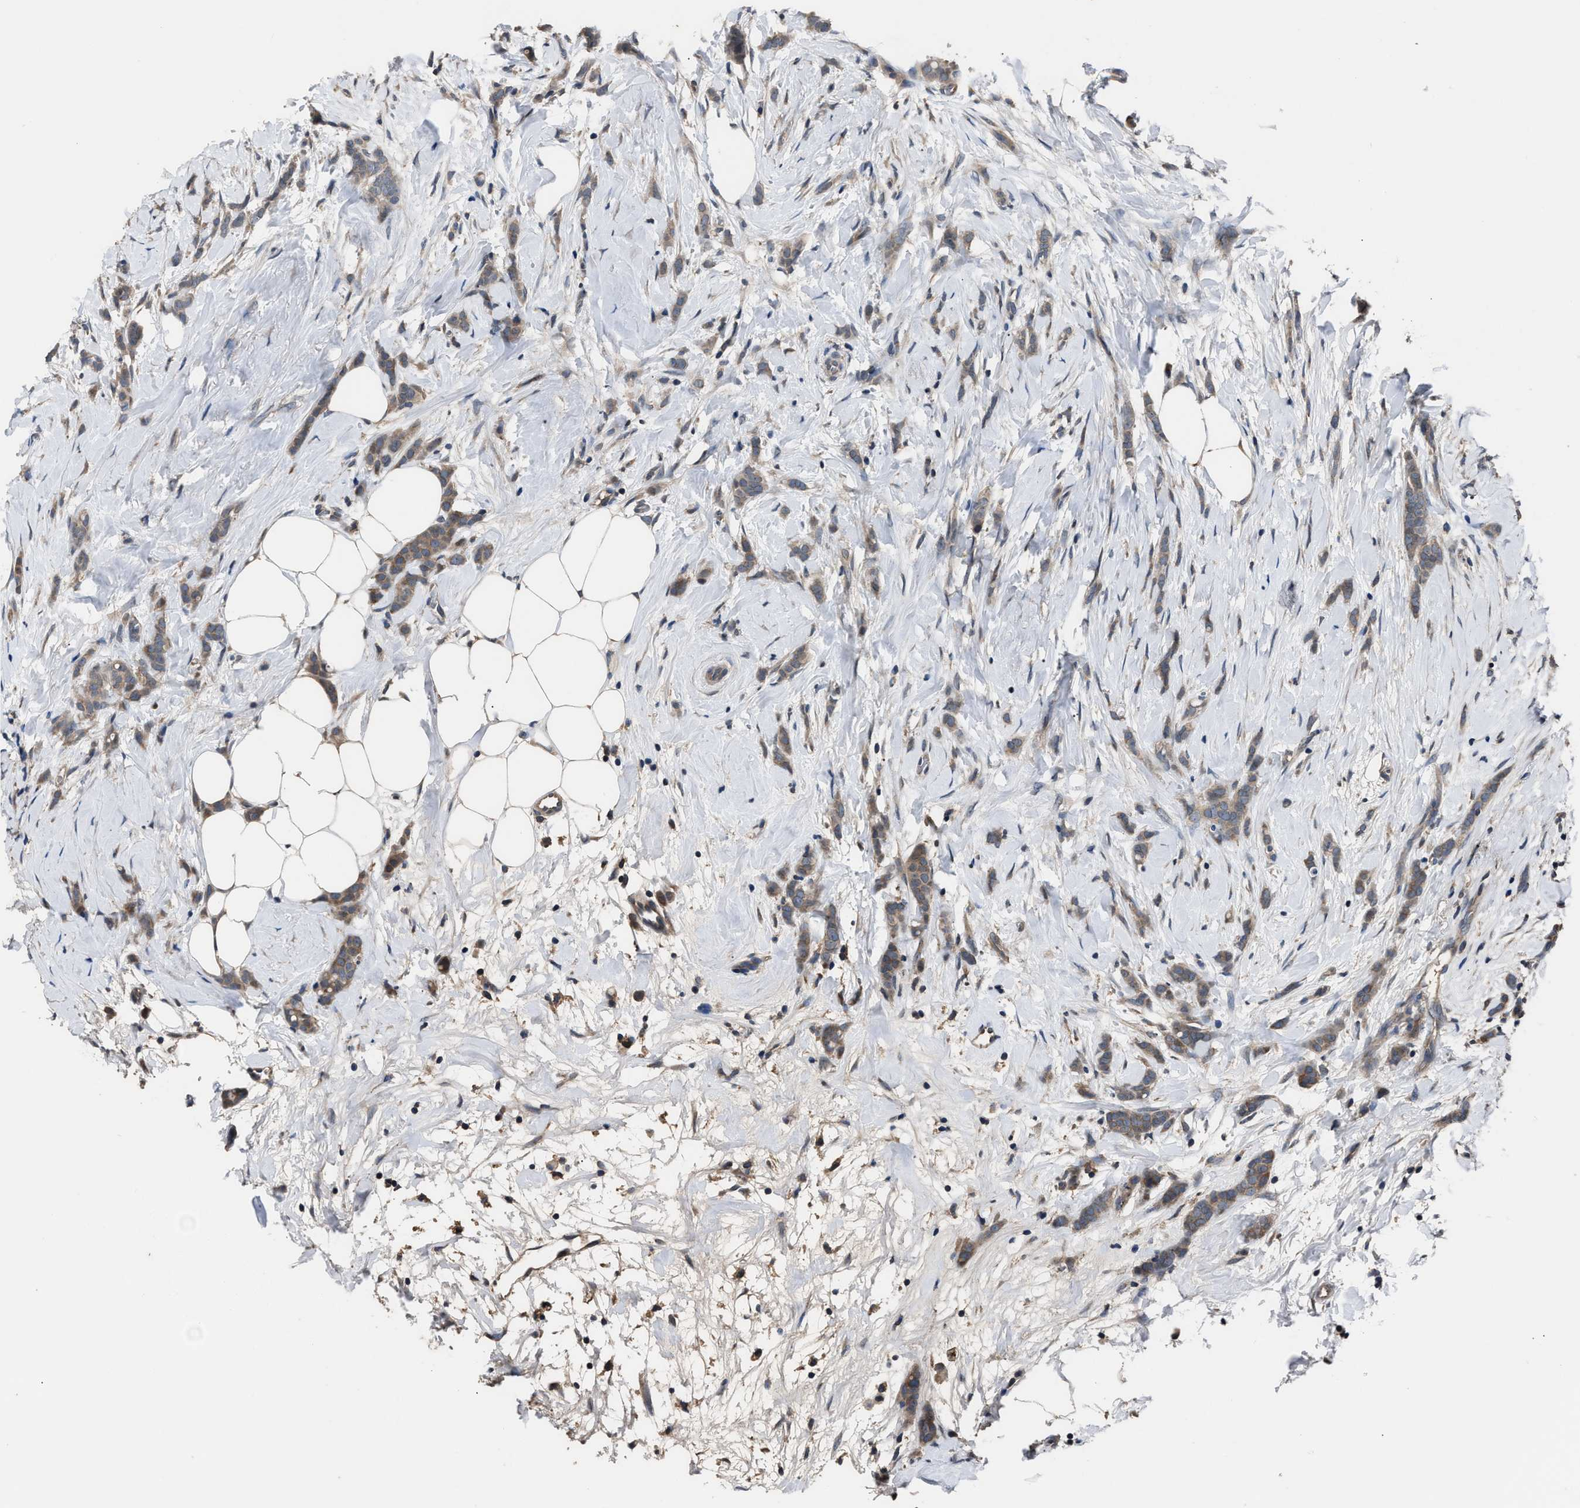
{"staining": {"intensity": "moderate", "quantity": ">75%", "location": "cytoplasmic/membranous"}, "tissue": "breast cancer", "cell_type": "Tumor cells", "image_type": "cancer", "snomed": [{"axis": "morphology", "description": "Lobular carcinoma, in situ"}, {"axis": "morphology", "description": "Lobular carcinoma"}, {"axis": "topography", "description": "Breast"}], "caption": "Brown immunohistochemical staining in breast cancer (lobular carcinoma in situ) shows moderate cytoplasmic/membranous expression in approximately >75% of tumor cells.", "gene": "TNRC18", "patient": {"sex": "female", "age": 41}}